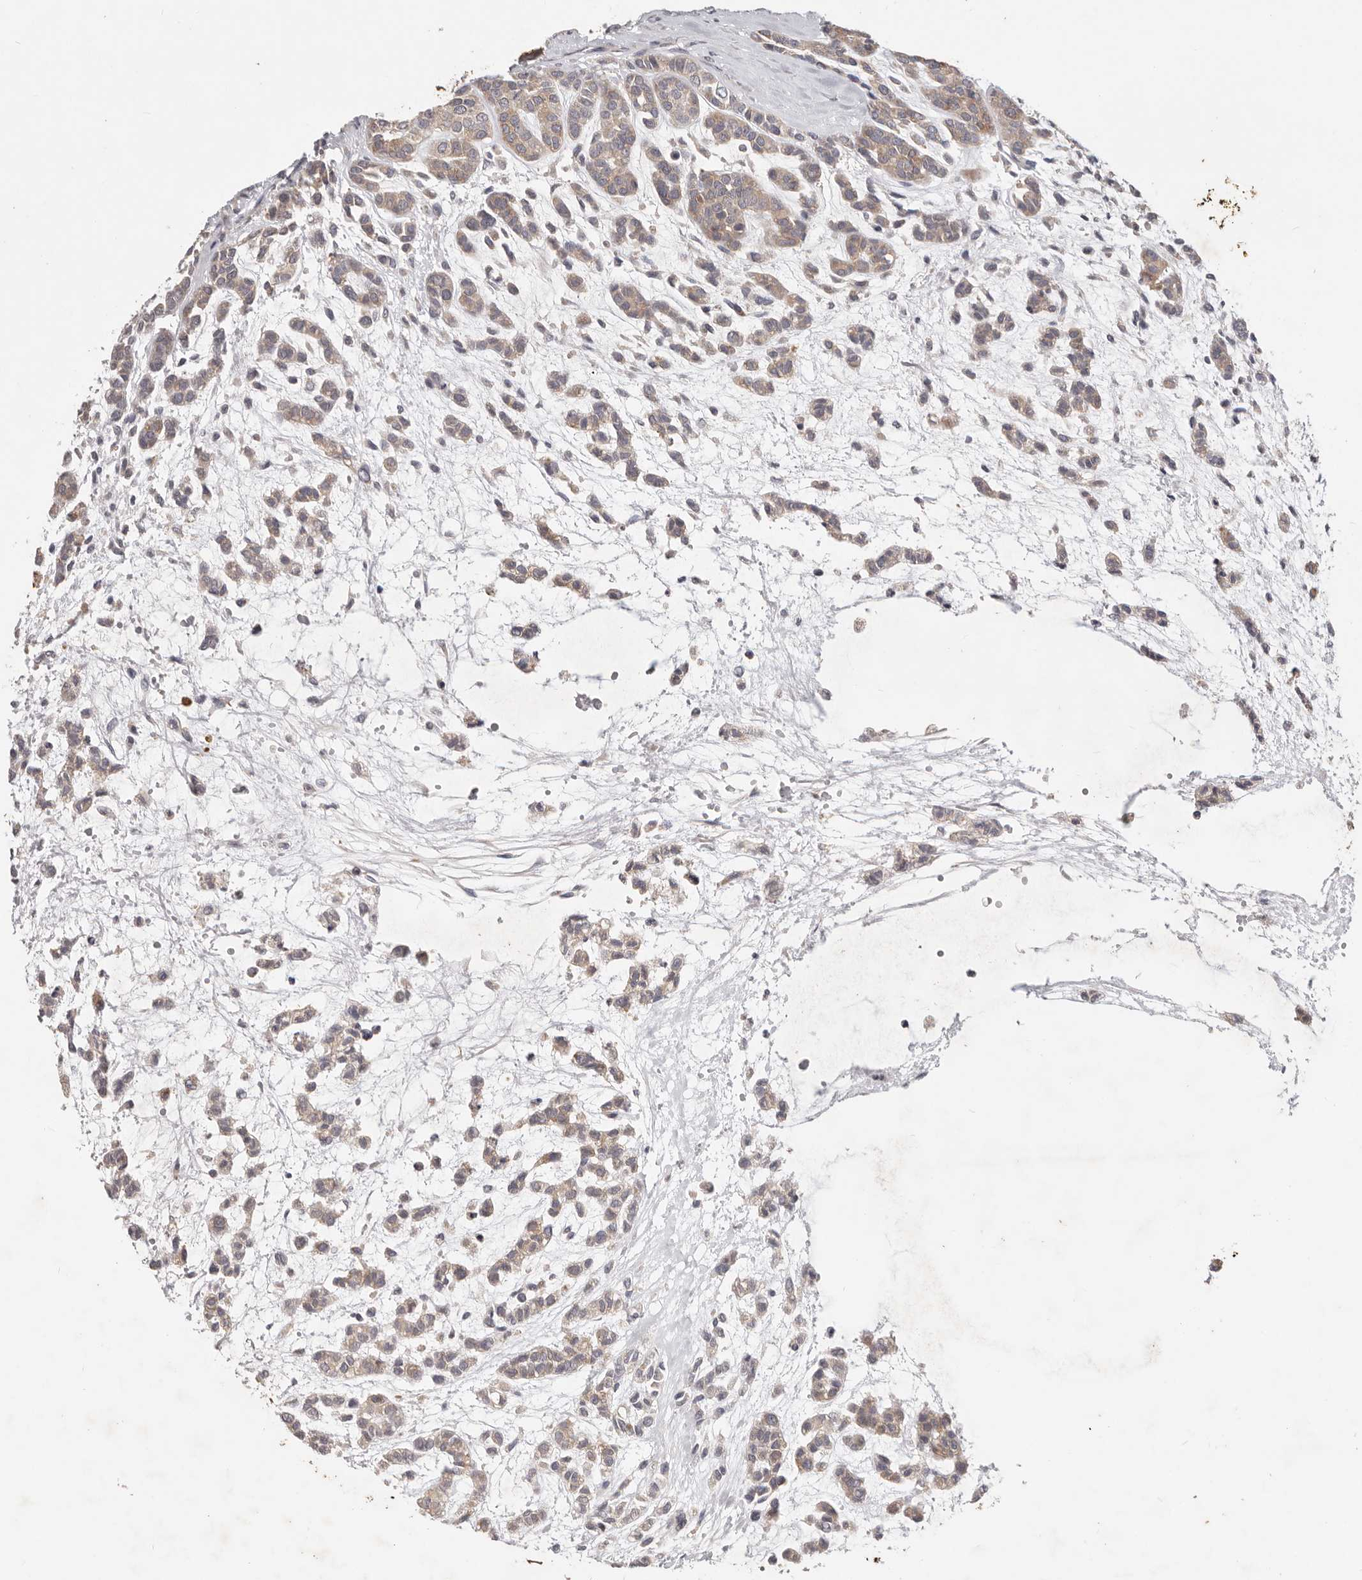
{"staining": {"intensity": "moderate", "quantity": ">75%", "location": "cytoplasmic/membranous"}, "tissue": "head and neck cancer", "cell_type": "Tumor cells", "image_type": "cancer", "snomed": [{"axis": "morphology", "description": "Adenocarcinoma, NOS"}, {"axis": "morphology", "description": "Adenoma, NOS"}, {"axis": "topography", "description": "Head-Neck"}], "caption": "Adenoma (head and neck) was stained to show a protein in brown. There is medium levels of moderate cytoplasmic/membranous staining in about >75% of tumor cells.", "gene": "WDR77", "patient": {"sex": "female", "age": 55}}